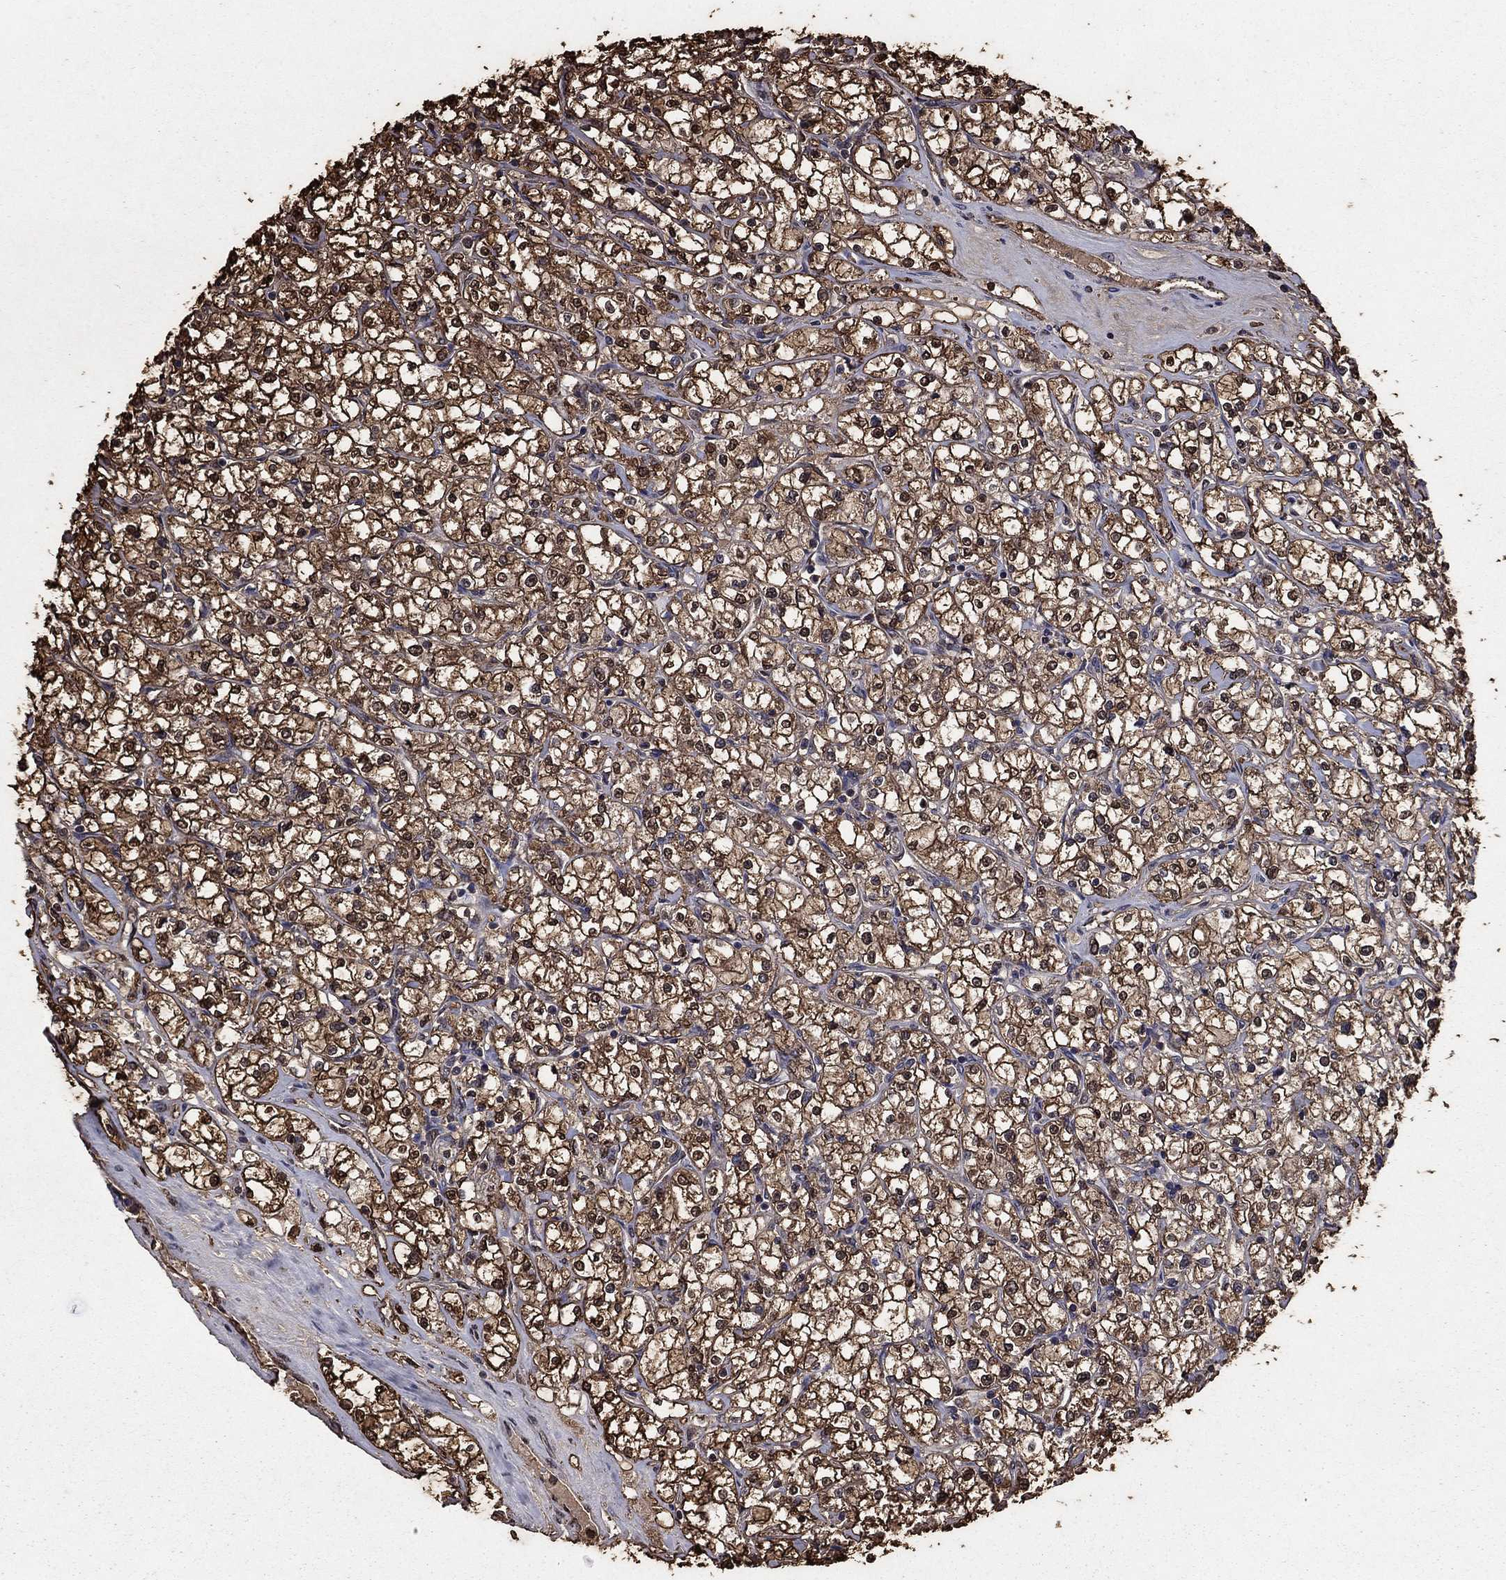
{"staining": {"intensity": "strong", "quantity": "25%-75%", "location": "cytoplasmic/membranous,nuclear"}, "tissue": "renal cancer", "cell_type": "Tumor cells", "image_type": "cancer", "snomed": [{"axis": "morphology", "description": "Adenocarcinoma, NOS"}, {"axis": "topography", "description": "Kidney"}], "caption": "Strong cytoplasmic/membranous and nuclear protein positivity is seen in approximately 25%-75% of tumor cells in renal cancer.", "gene": "GAPDH", "patient": {"sex": "male", "age": 67}}